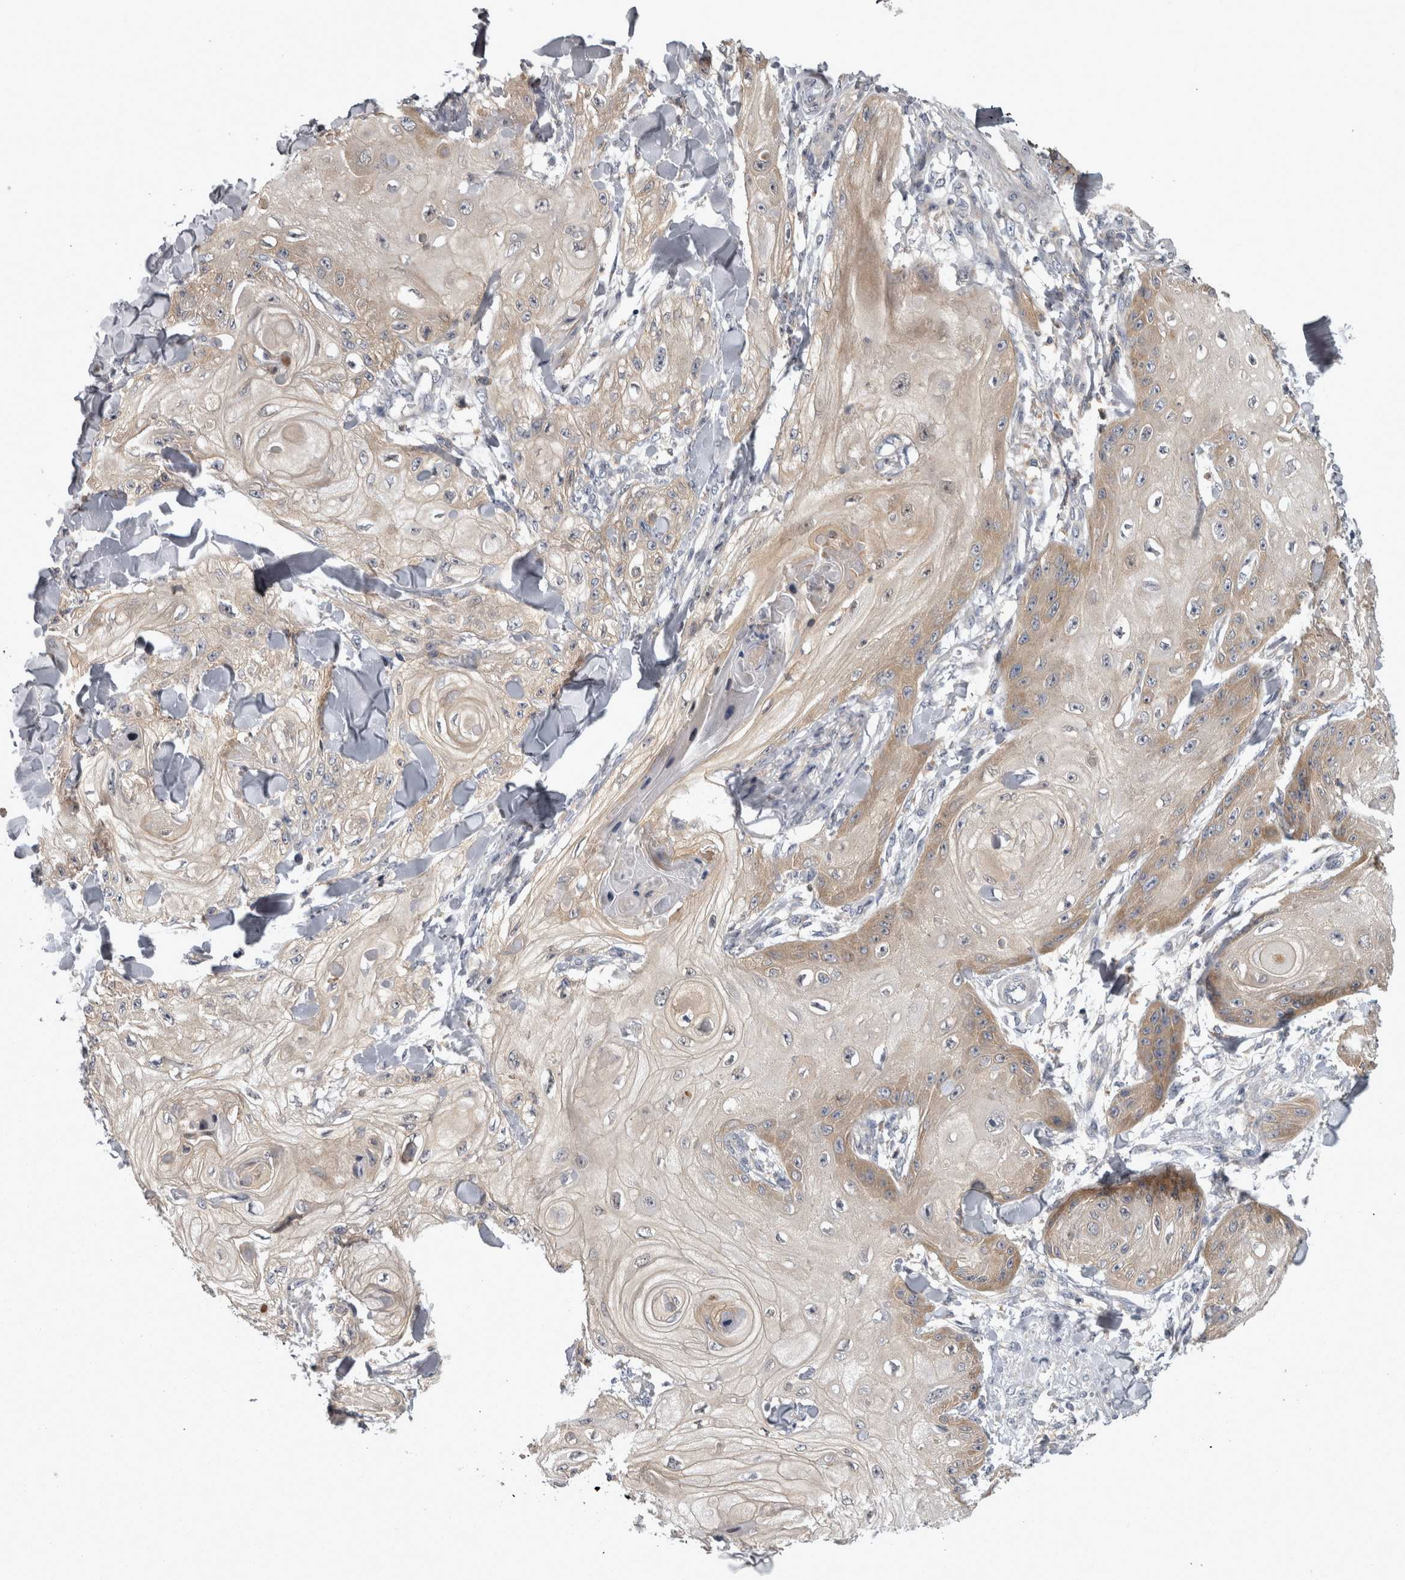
{"staining": {"intensity": "weak", "quantity": "<25%", "location": "cytoplasmic/membranous"}, "tissue": "skin cancer", "cell_type": "Tumor cells", "image_type": "cancer", "snomed": [{"axis": "morphology", "description": "Squamous cell carcinoma, NOS"}, {"axis": "topography", "description": "Skin"}], "caption": "The micrograph displays no significant expression in tumor cells of skin cancer.", "gene": "PRKCI", "patient": {"sex": "male", "age": 74}}